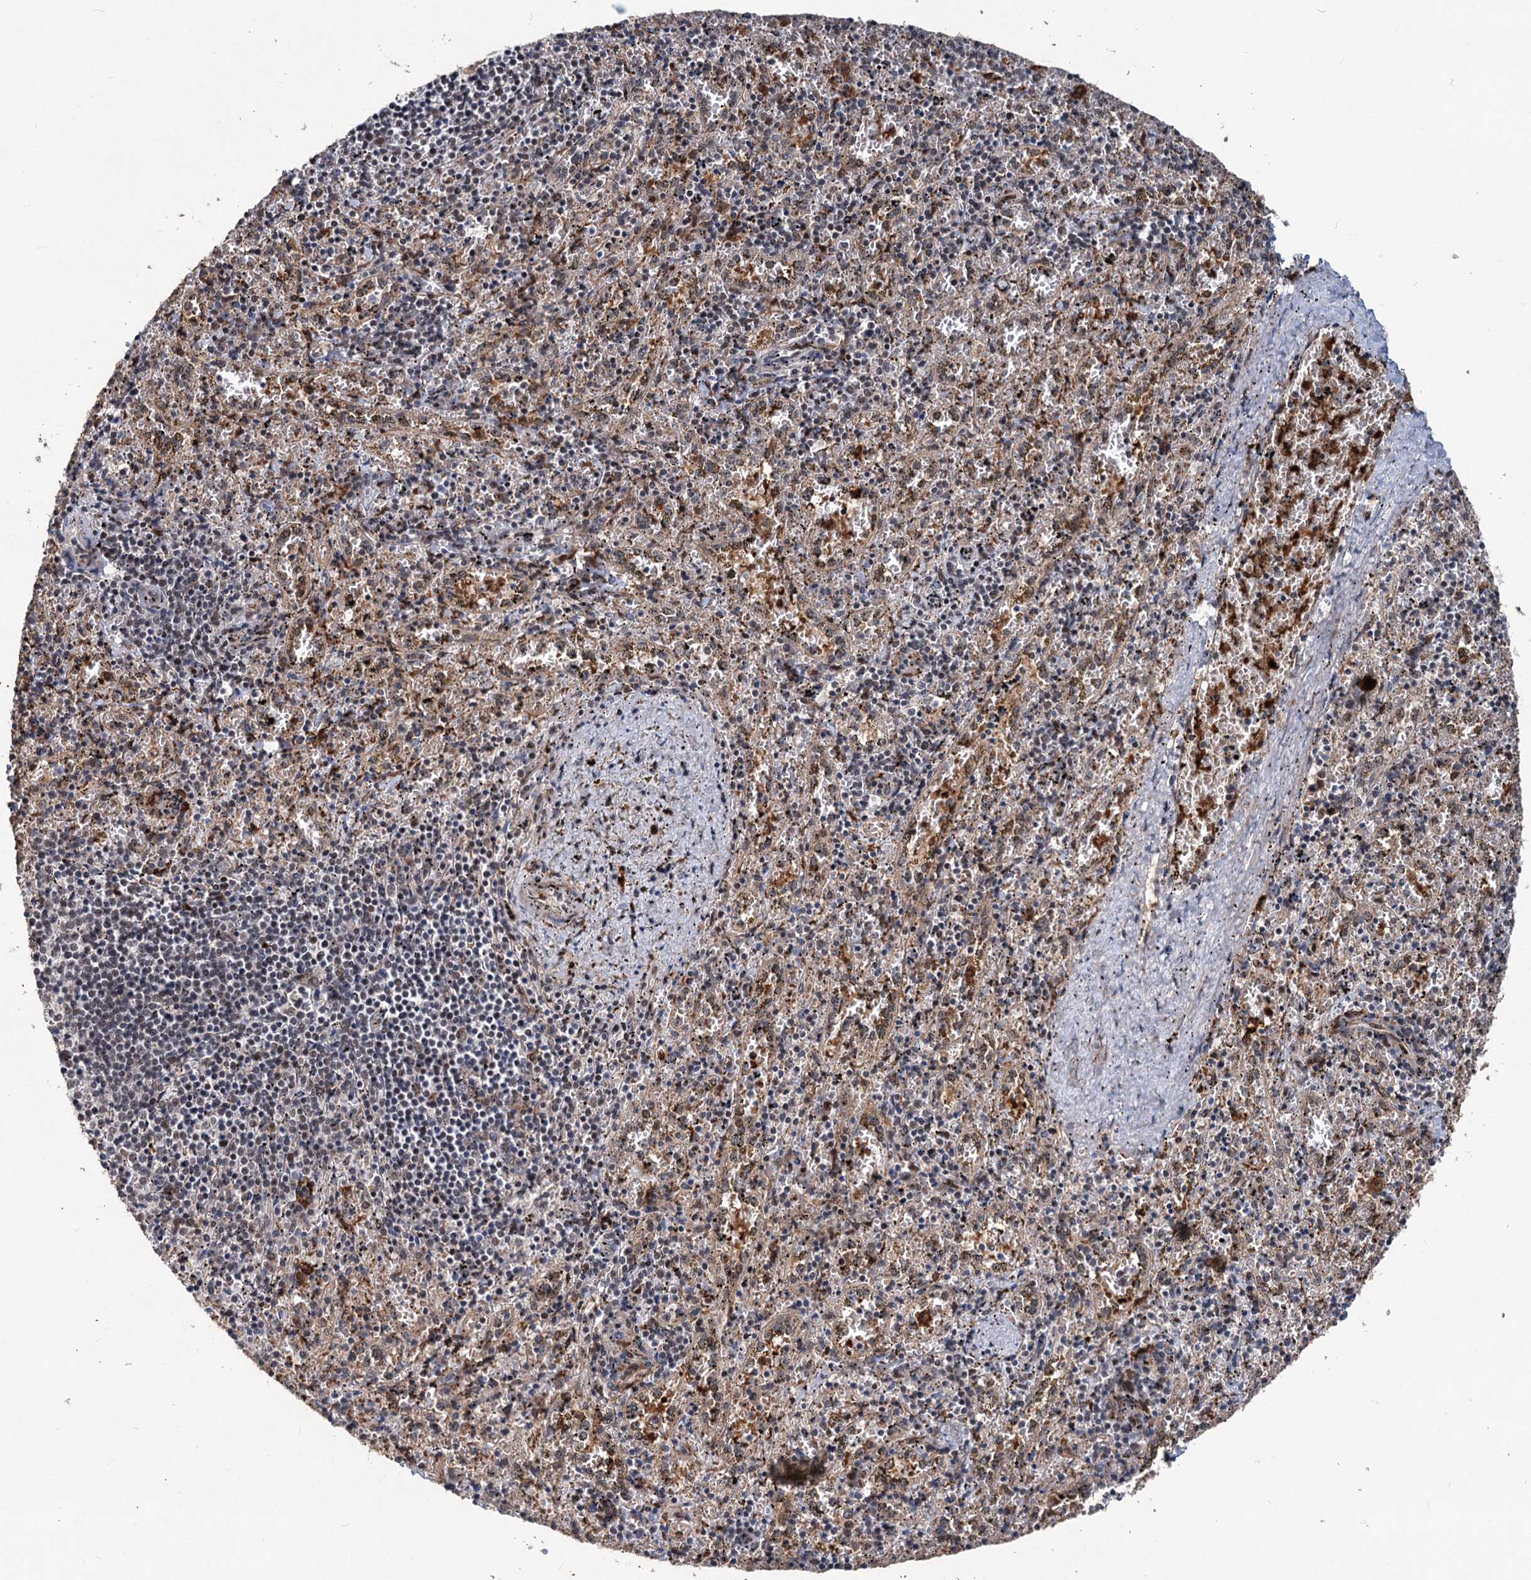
{"staining": {"intensity": "weak", "quantity": "25%-75%", "location": "nuclear"}, "tissue": "spleen", "cell_type": "Cells in red pulp", "image_type": "normal", "snomed": [{"axis": "morphology", "description": "Normal tissue, NOS"}, {"axis": "topography", "description": "Spleen"}], "caption": "Immunohistochemical staining of normal spleen demonstrates low levels of weak nuclear expression in approximately 25%-75% of cells in red pulp. The protein of interest is shown in brown color, while the nuclei are stained blue.", "gene": "PHF8", "patient": {"sex": "male", "age": 11}}